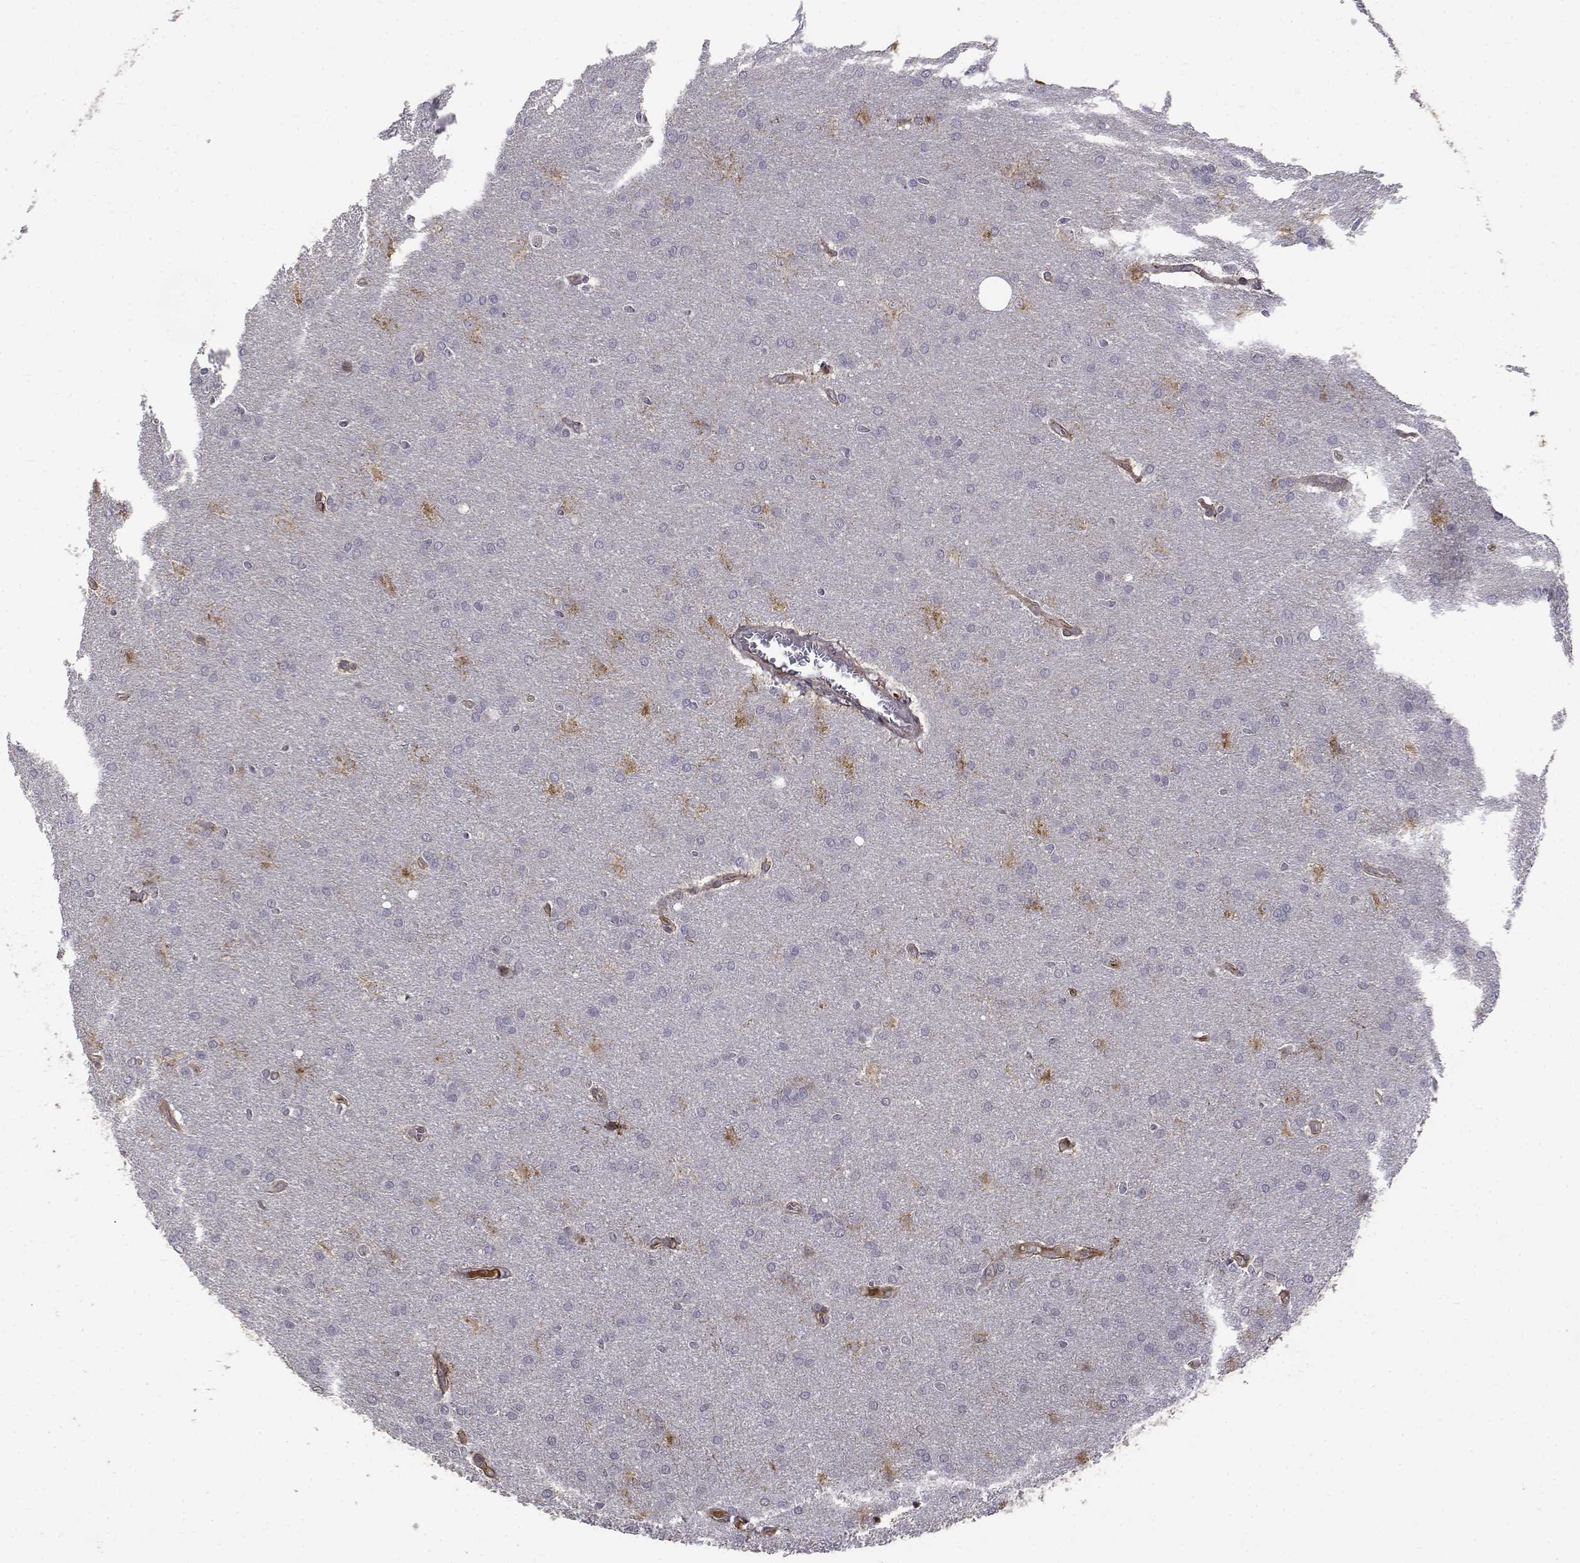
{"staining": {"intensity": "negative", "quantity": "none", "location": "none"}, "tissue": "glioma", "cell_type": "Tumor cells", "image_type": "cancer", "snomed": [{"axis": "morphology", "description": "Glioma, malignant, Low grade"}, {"axis": "topography", "description": "Brain"}], "caption": "Tumor cells are negative for brown protein staining in malignant glioma (low-grade).", "gene": "ITGA7", "patient": {"sex": "female", "age": 32}}